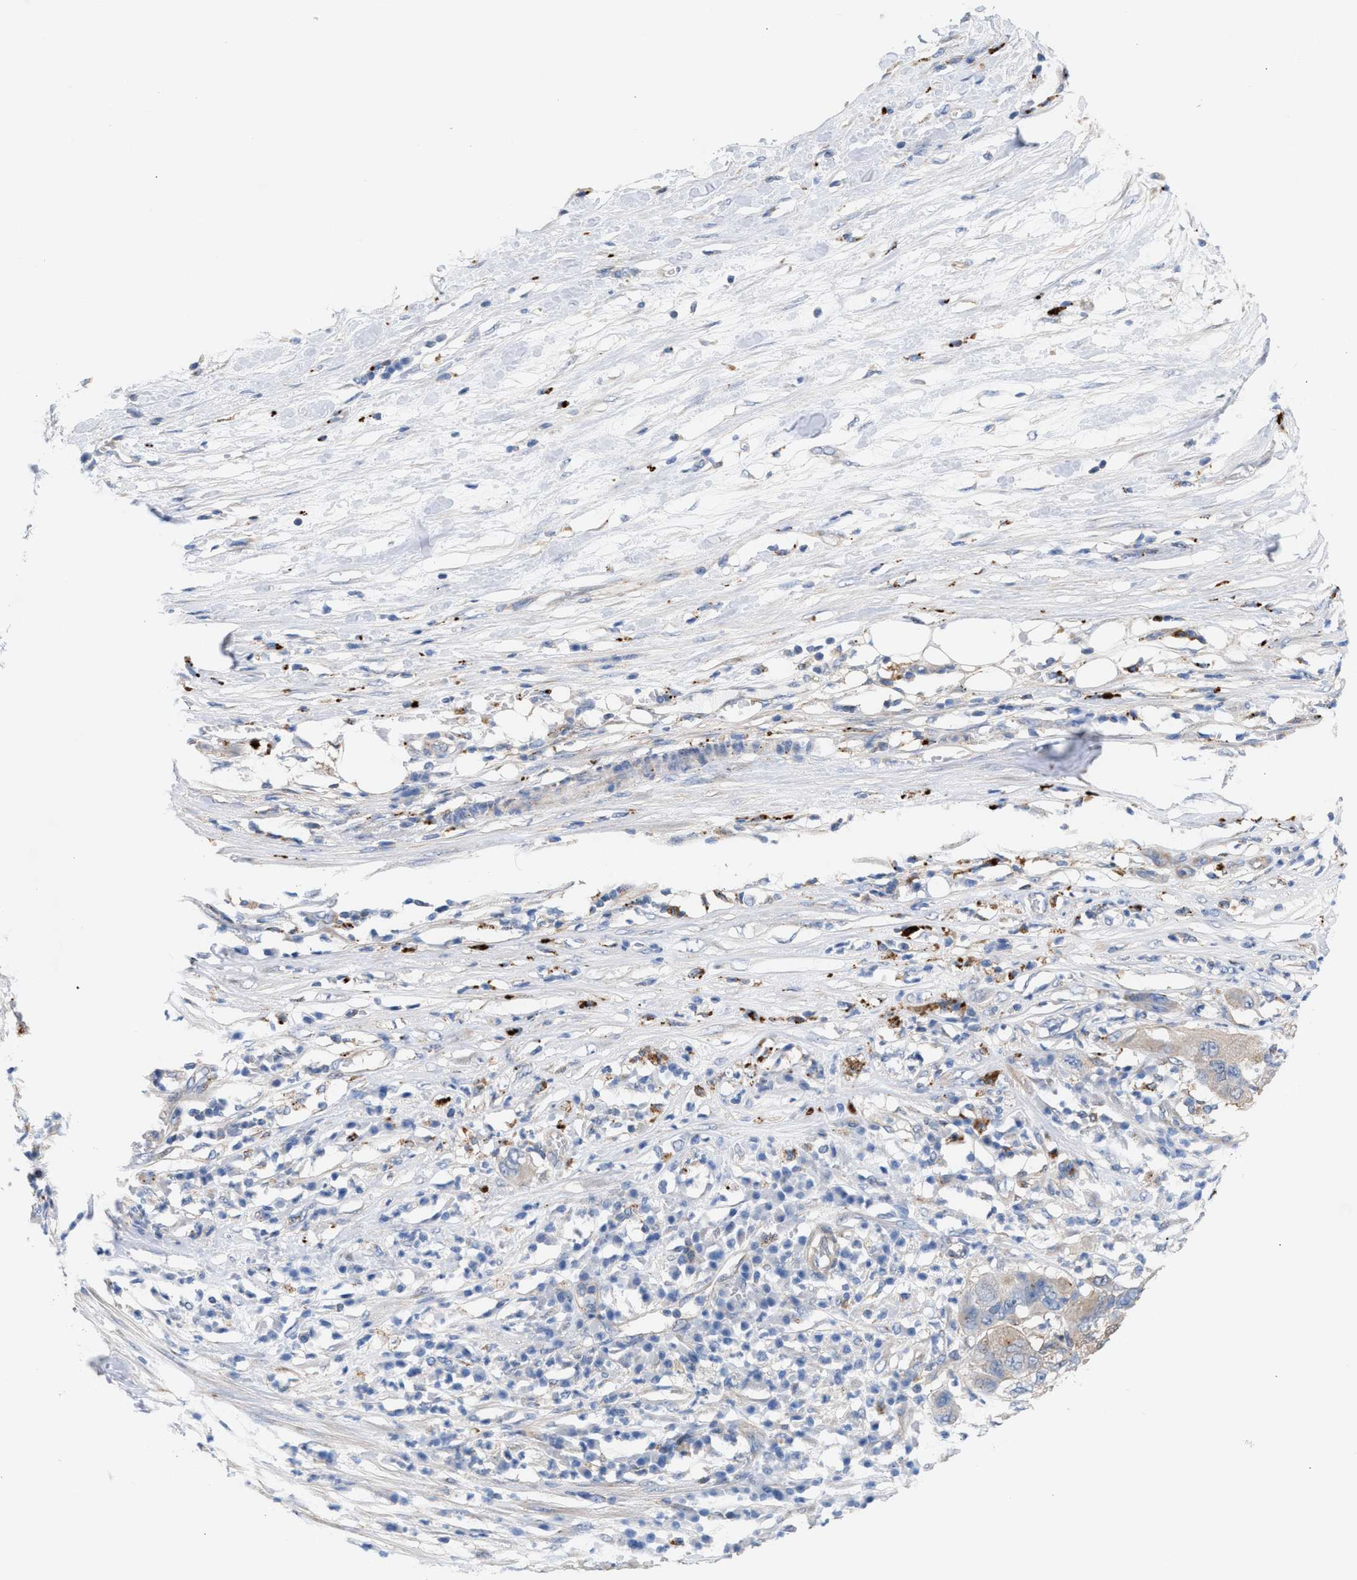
{"staining": {"intensity": "negative", "quantity": "none", "location": "none"}, "tissue": "pancreatic cancer", "cell_type": "Tumor cells", "image_type": "cancer", "snomed": [{"axis": "morphology", "description": "Adenocarcinoma, NOS"}, {"axis": "topography", "description": "Pancreas"}], "caption": "Image shows no significant protein expression in tumor cells of pancreatic cancer.", "gene": "MBTD1", "patient": {"sex": "female", "age": 78}}